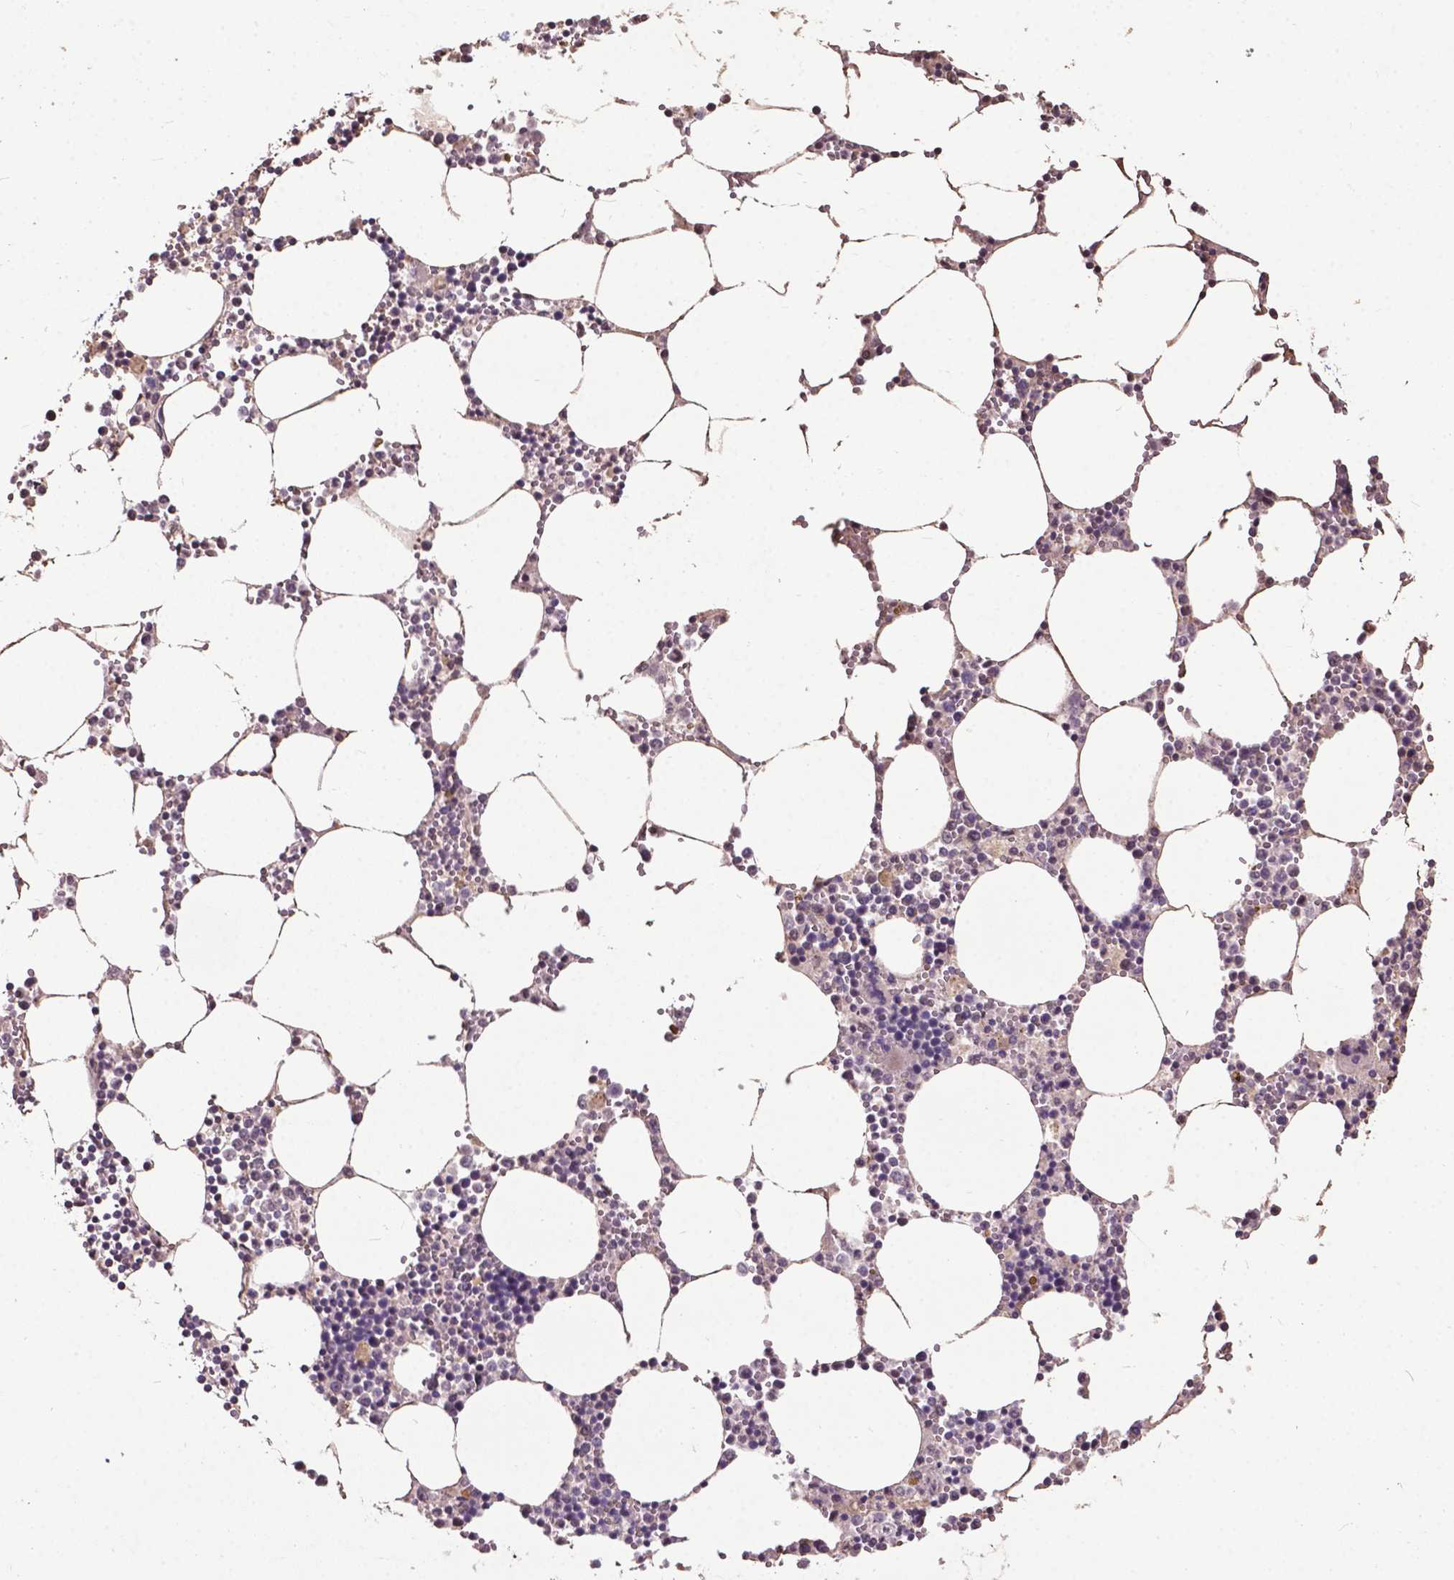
{"staining": {"intensity": "moderate", "quantity": "25%-75%", "location": "nuclear"}, "tissue": "bone marrow", "cell_type": "Hematopoietic cells", "image_type": "normal", "snomed": [{"axis": "morphology", "description": "Normal tissue, NOS"}, {"axis": "topography", "description": "Bone marrow"}], "caption": "Approximately 25%-75% of hematopoietic cells in benign human bone marrow display moderate nuclear protein staining as visualized by brown immunohistochemical staining.", "gene": "GLRA2", "patient": {"sex": "male", "age": 54}}